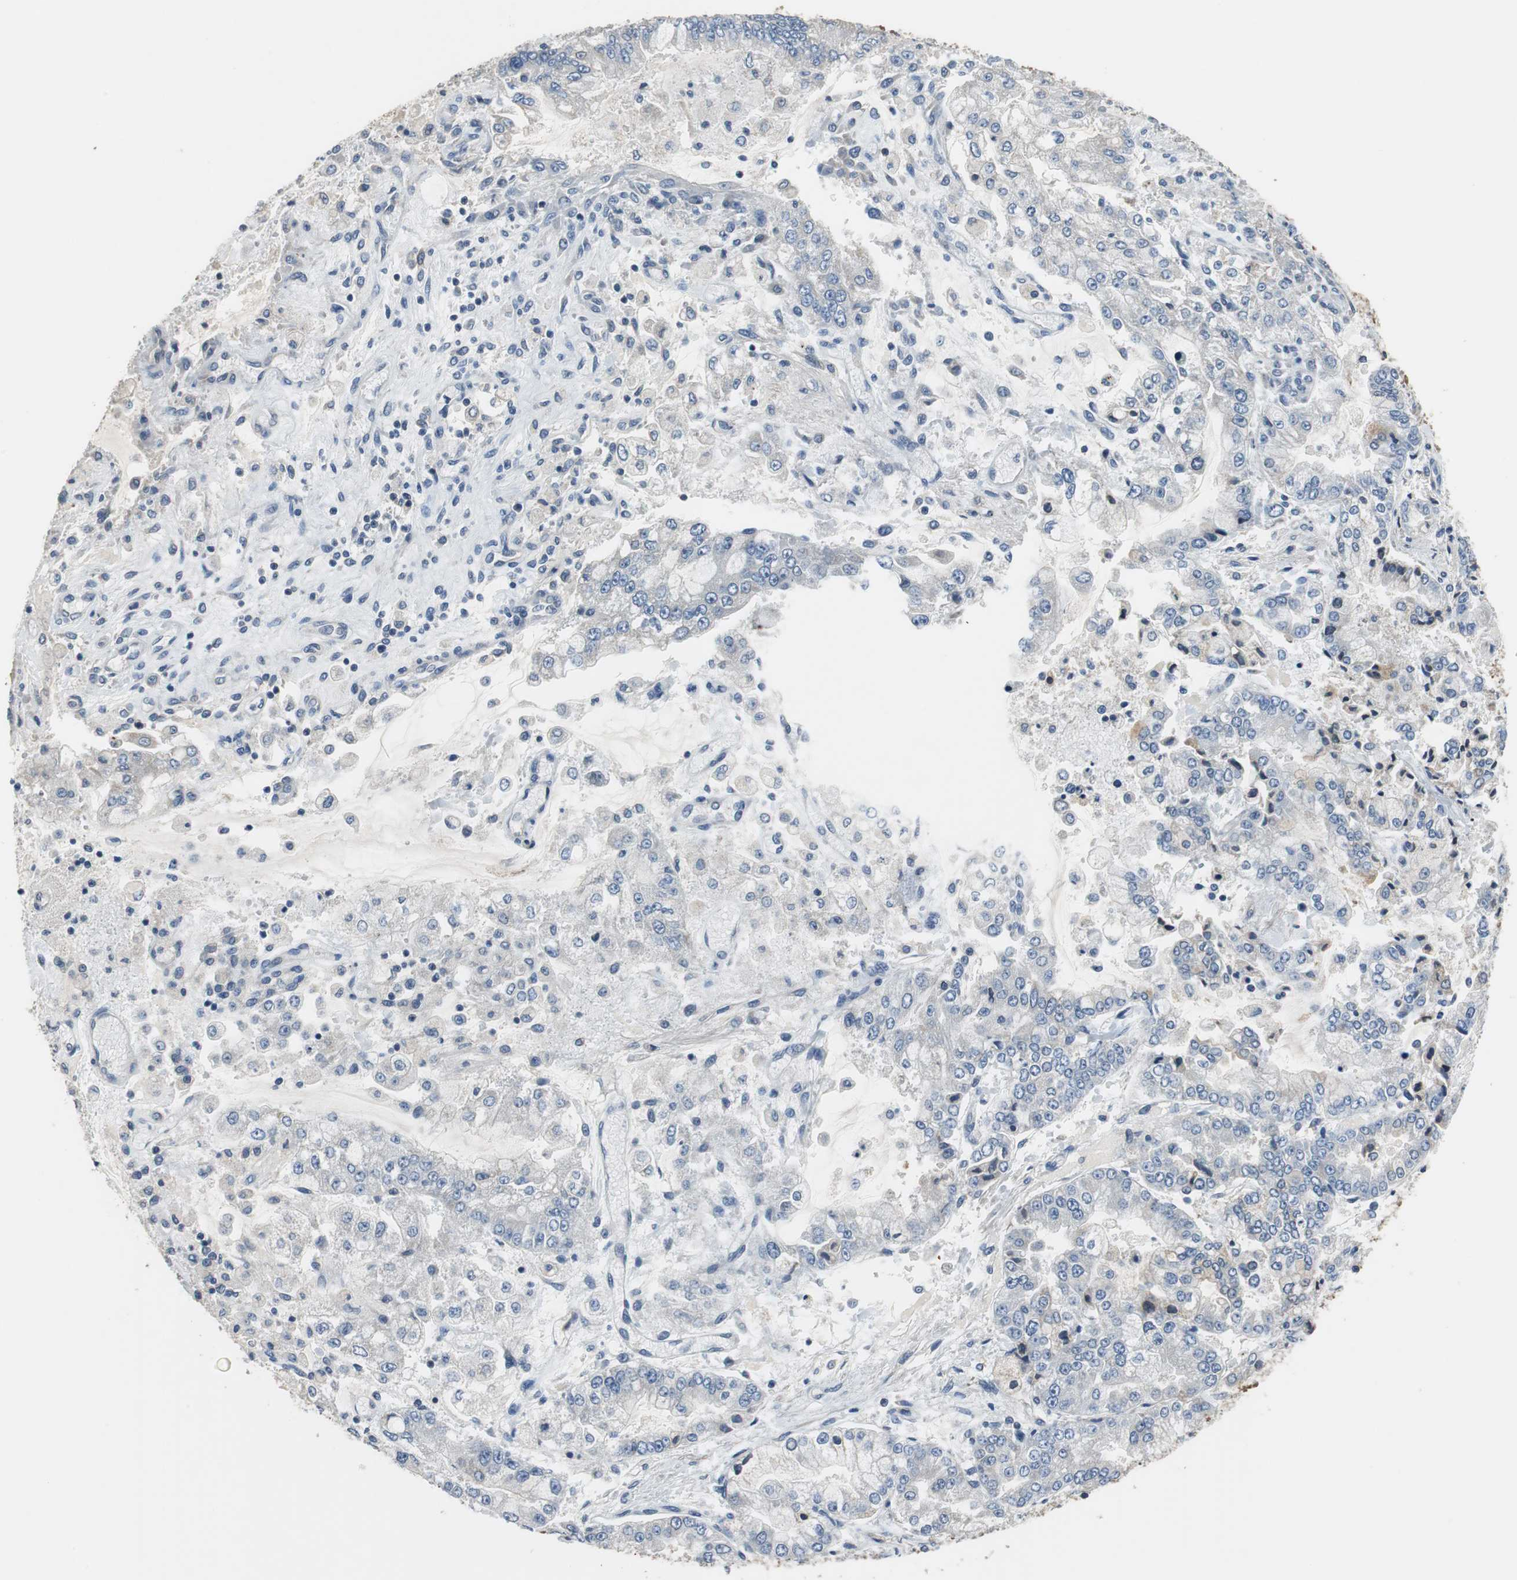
{"staining": {"intensity": "negative", "quantity": "none", "location": "none"}, "tissue": "stomach cancer", "cell_type": "Tumor cells", "image_type": "cancer", "snomed": [{"axis": "morphology", "description": "Adenocarcinoma, NOS"}, {"axis": "topography", "description": "Stomach"}], "caption": "Immunohistochemical staining of human stomach adenocarcinoma displays no significant positivity in tumor cells.", "gene": "MTIF2", "patient": {"sex": "male", "age": 76}}